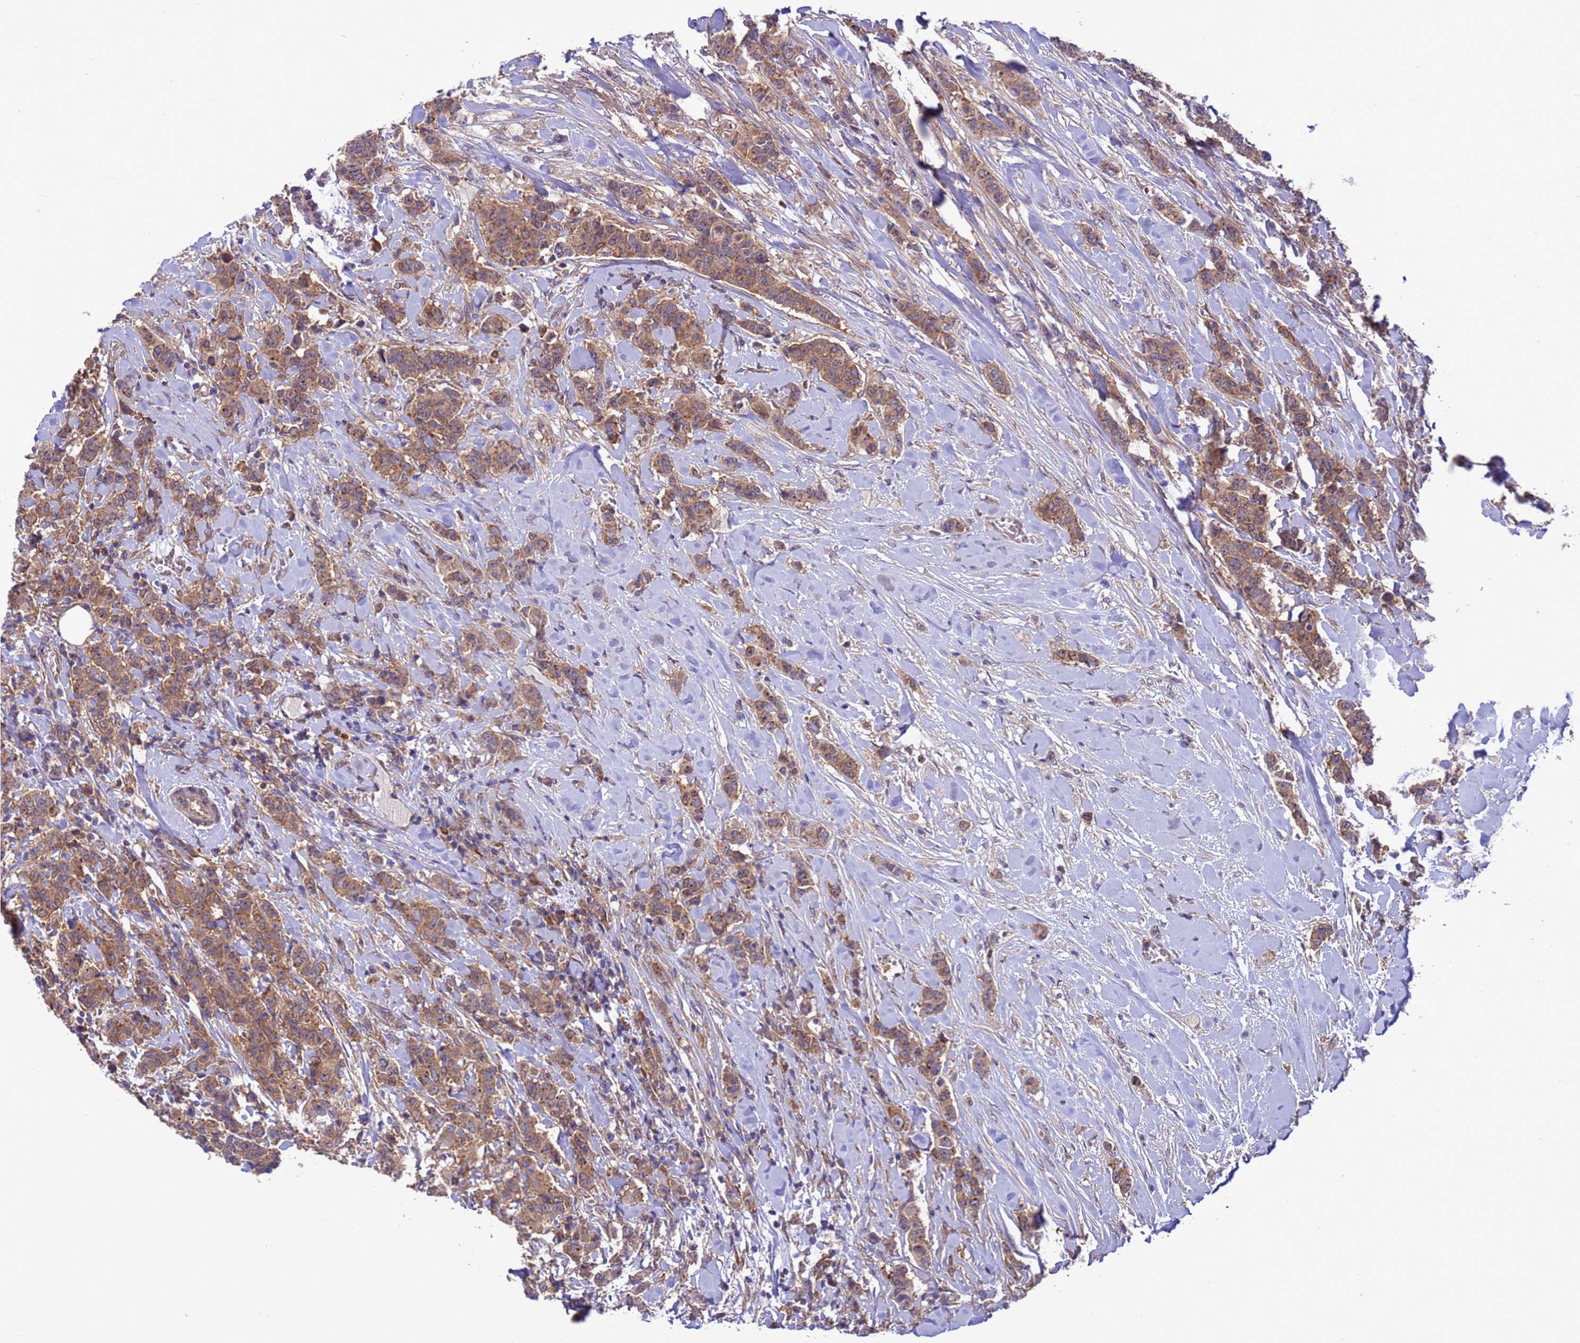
{"staining": {"intensity": "moderate", "quantity": ">75%", "location": "cytoplasmic/membranous"}, "tissue": "breast cancer", "cell_type": "Tumor cells", "image_type": "cancer", "snomed": [{"axis": "morphology", "description": "Duct carcinoma"}, {"axis": "topography", "description": "Breast"}], "caption": "IHC staining of breast infiltrating ductal carcinoma, which reveals medium levels of moderate cytoplasmic/membranous staining in approximately >75% of tumor cells indicating moderate cytoplasmic/membranous protein positivity. The staining was performed using DAB (brown) for protein detection and nuclei were counterstained in hematoxylin (blue).", "gene": "ARHGAP12", "patient": {"sex": "female", "age": 40}}